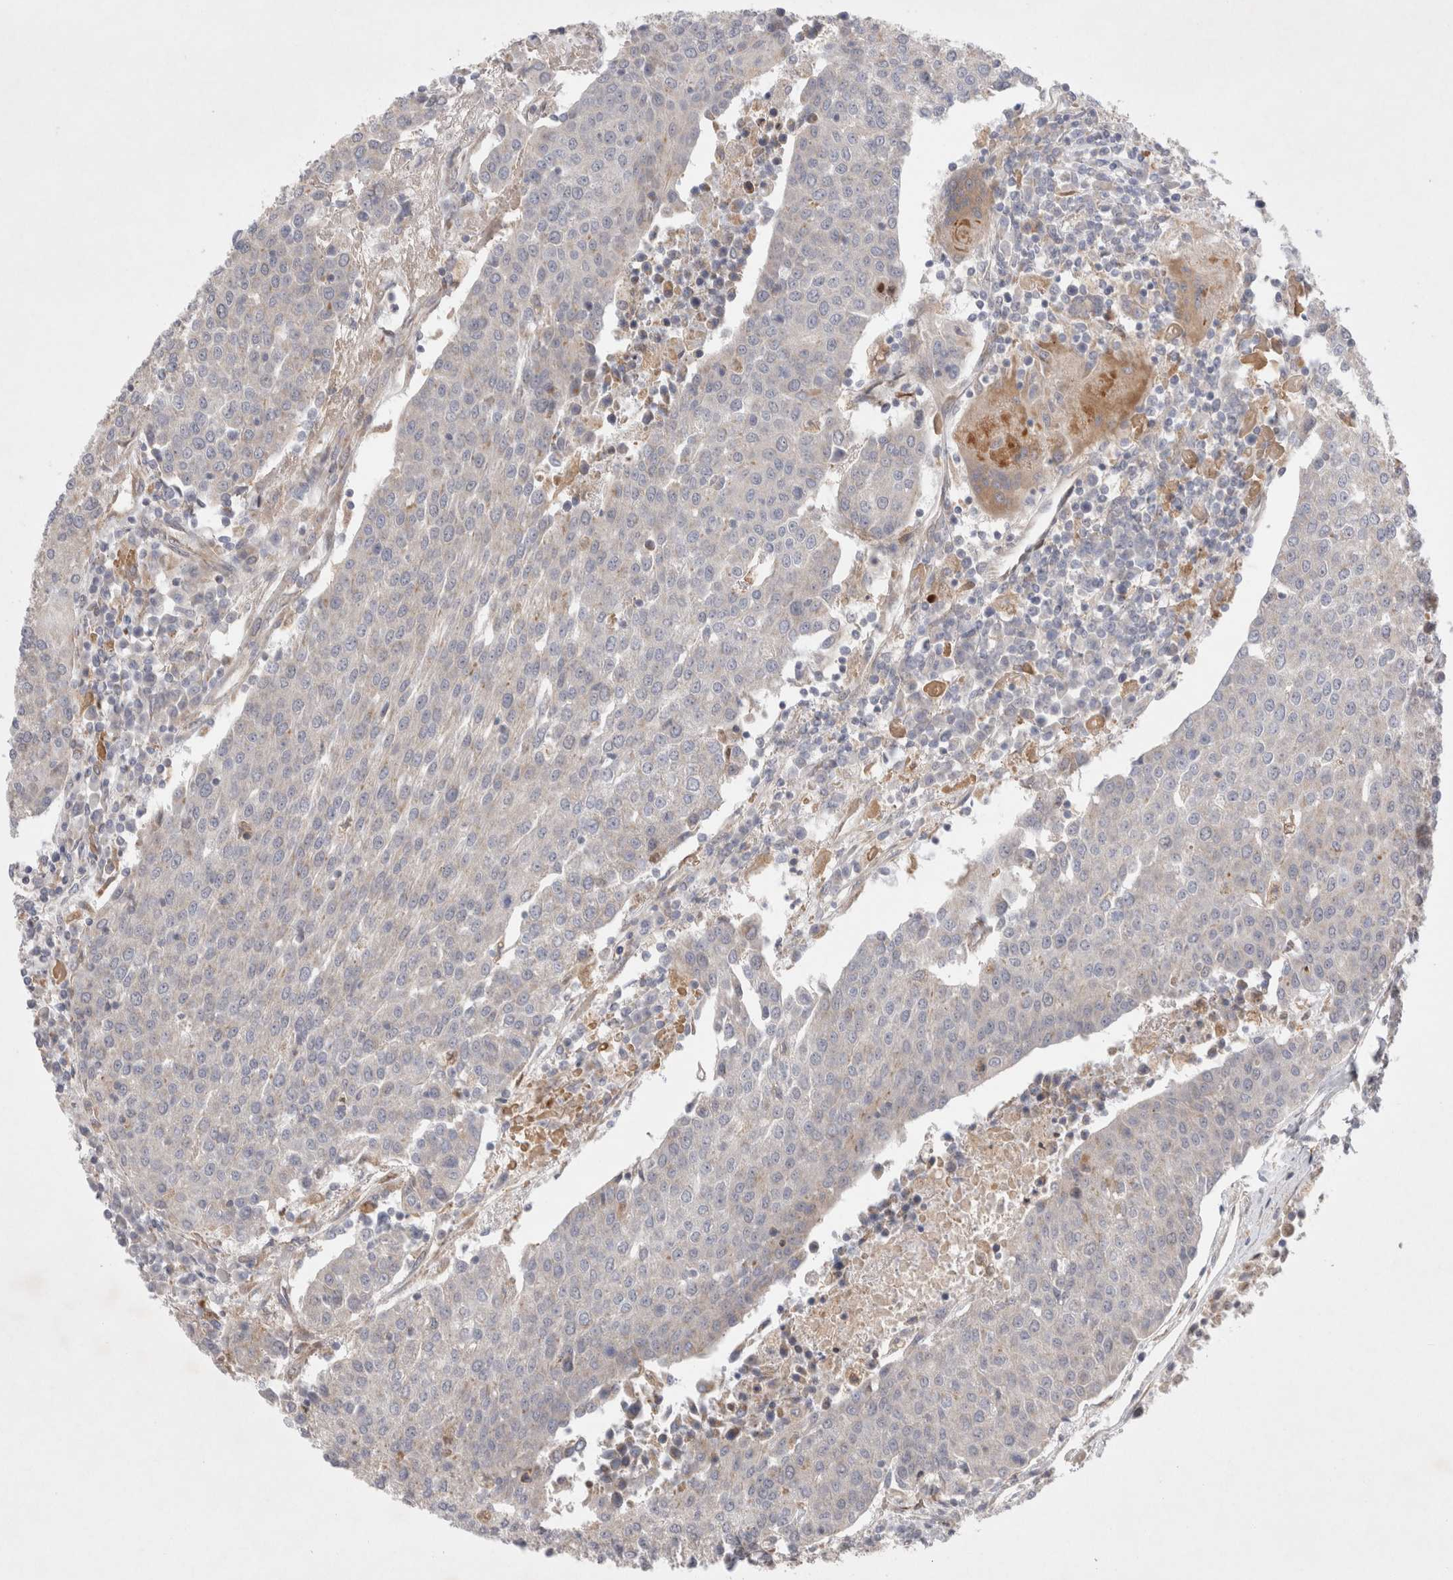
{"staining": {"intensity": "negative", "quantity": "none", "location": "none"}, "tissue": "urothelial cancer", "cell_type": "Tumor cells", "image_type": "cancer", "snomed": [{"axis": "morphology", "description": "Urothelial carcinoma, High grade"}, {"axis": "topography", "description": "Urinary bladder"}], "caption": "The histopathology image demonstrates no staining of tumor cells in urothelial cancer. (Stains: DAB immunohistochemistry (IHC) with hematoxylin counter stain, Microscopy: brightfield microscopy at high magnification).", "gene": "NPC1", "patient": {"sex": "female", "age": 85}}